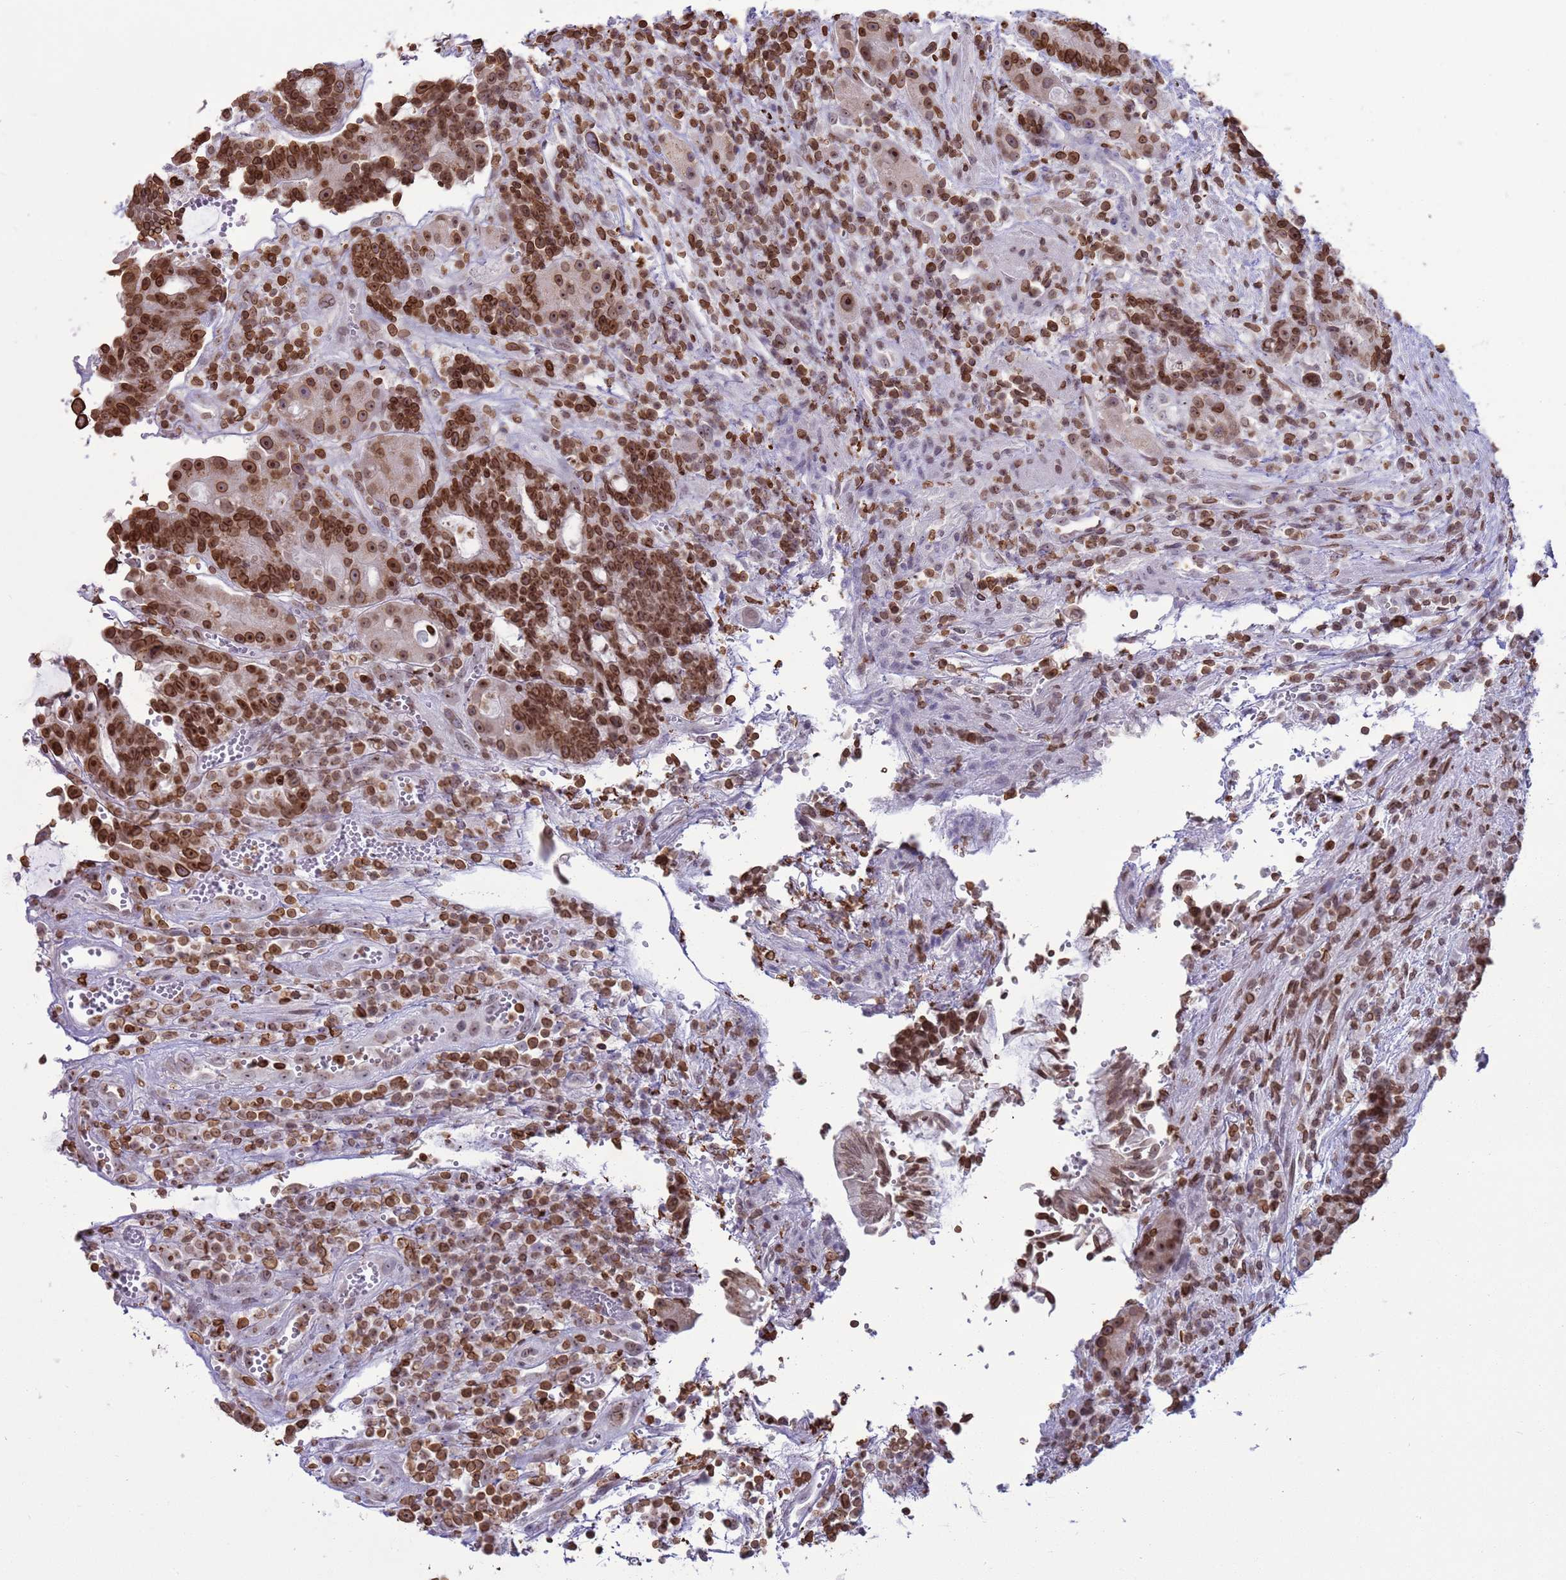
{"staining": {"intensity": "moderate", "quantity": ">75%", "location": "cytoplasmic/membranous,nuclear"}, "tissue": "colorectal cancer", "cell_type": "Tumor cells", "image_type": "cancer", "snomed": [{"axis": "morphology", "description": "Adenocarcinoma, NOS"}, {"axis": "topography", "description": "Rectum"}], "caption": "Approximately >75% of tumor cells in colorectal cancer (adenocarcinoma) exhibit moderate cytoplasmic/membranous and nuclear protein expression as visualized by brown immunohistochemical staining.", "gene": "DHX37", "patient": {"sex": "male", "age": 69}}